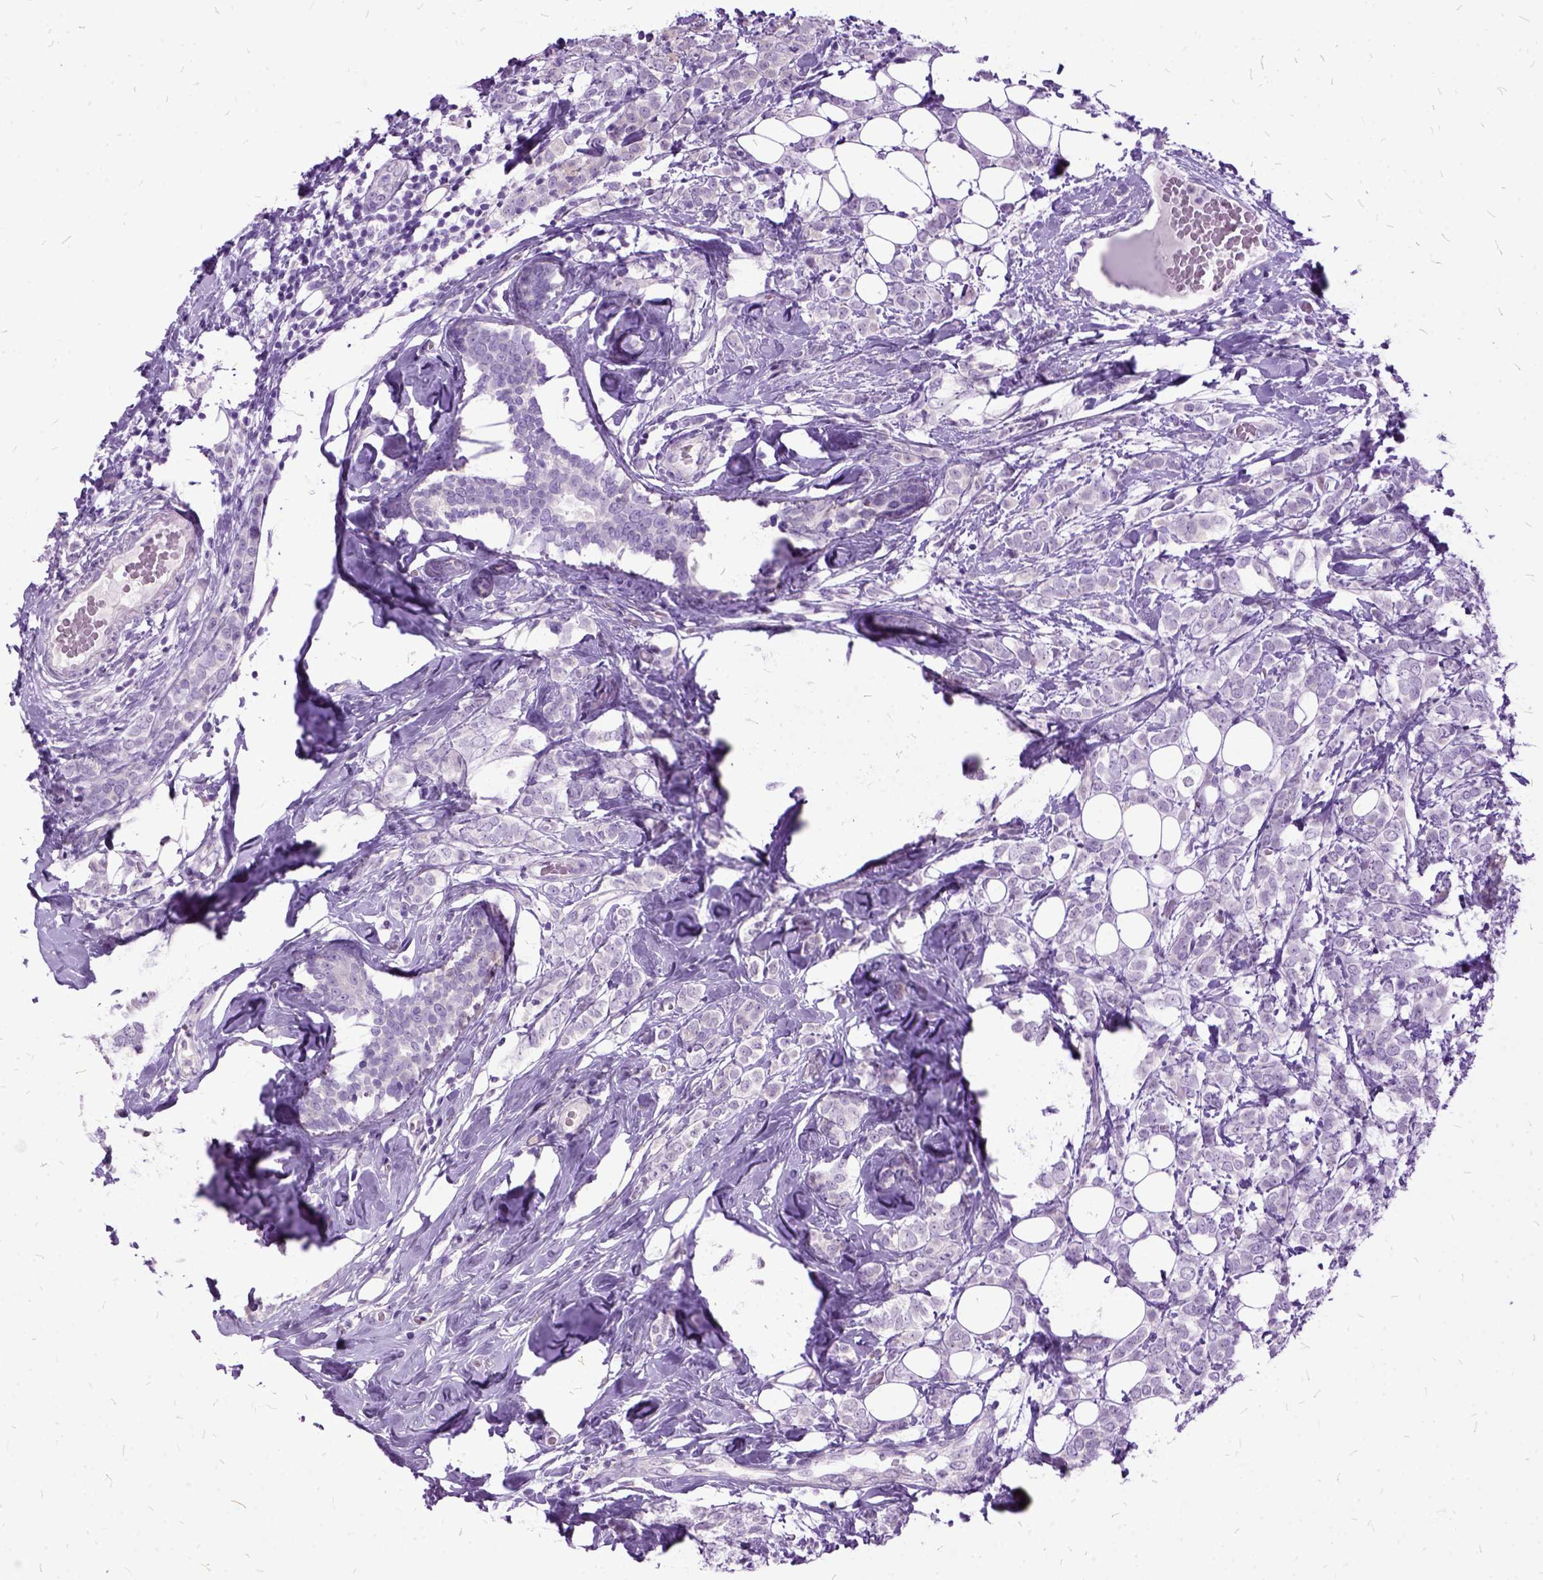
{"staining": {"intensity": "negative", "quantity": "none", "location": "none"}, "tissue": "breast cancer", "cell_type": "Tumor cells", "image_type": "cancer", "snomed": [{"axis": "morphology", "description": "Lobular carcinoma"}, {"axis": "topography", "description": "Breast"}], "caption": "A high-resolution histopathology image shows IHC staining of breast lobular carcinoma, which demonstrates no significant expression in tumor cells.", "gene": "MME", "patient": {"sex": "female", "age": 49}}